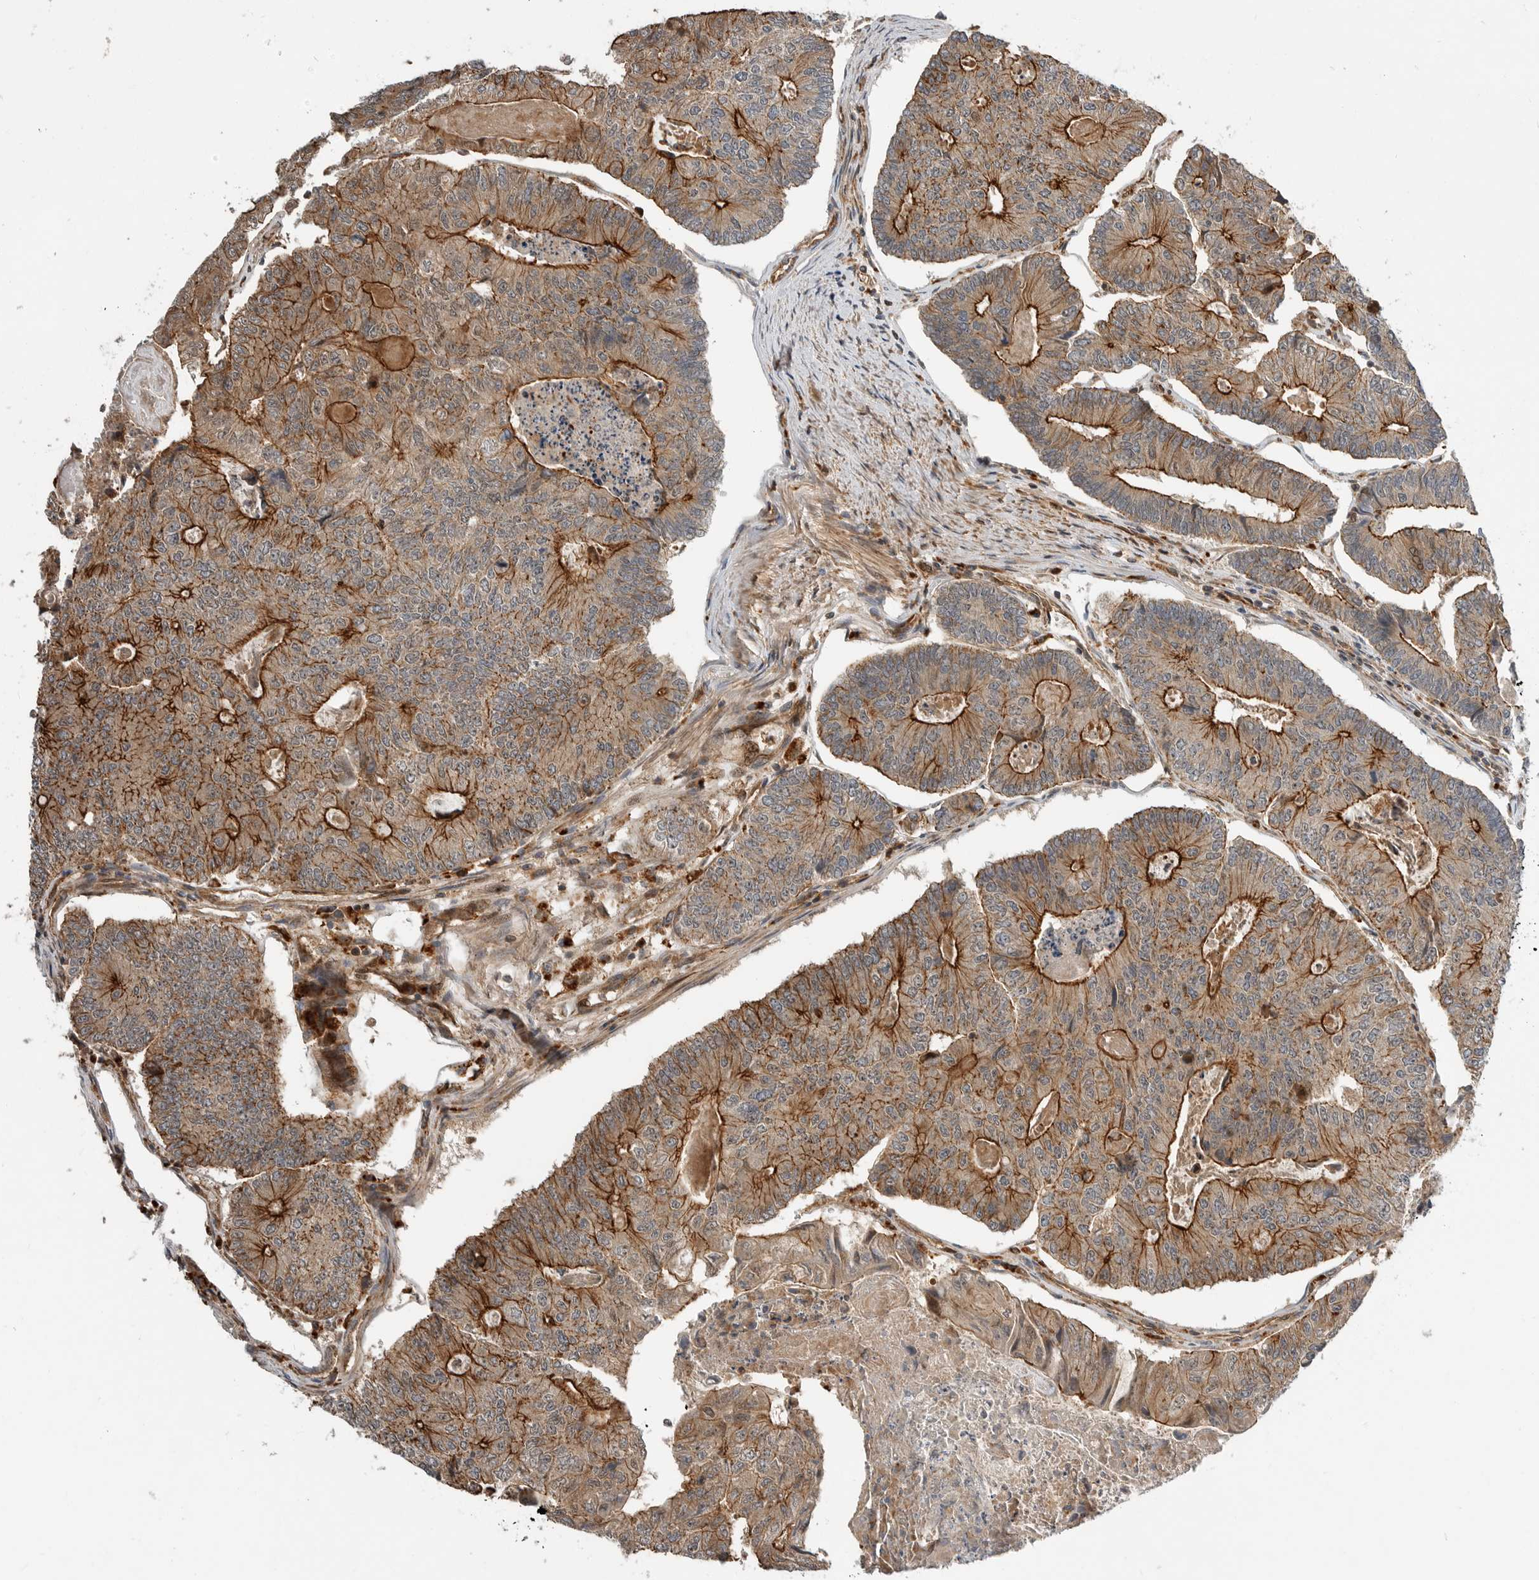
{"staining": {"intensity": "moderate", "quantity": ">75%", "location": "cytoplasmic/membranous"}, "tissue": "colorectal cancer", "cell_type": "Tumor cells", "image_type": "cancer", "snomed": [{"axis": "morphology", "description": "Adenocarcinoma, NOS"}, {"axis": "topography", "description": "Colon"}], "caption": "Protein analysis of colorectal cancer tissue reveals moderate cytoplasmic/membranous staining in approximately >75% of tumor cells.", "gene": "STRAP", "patient": {"sex": "female", "age": 67}}